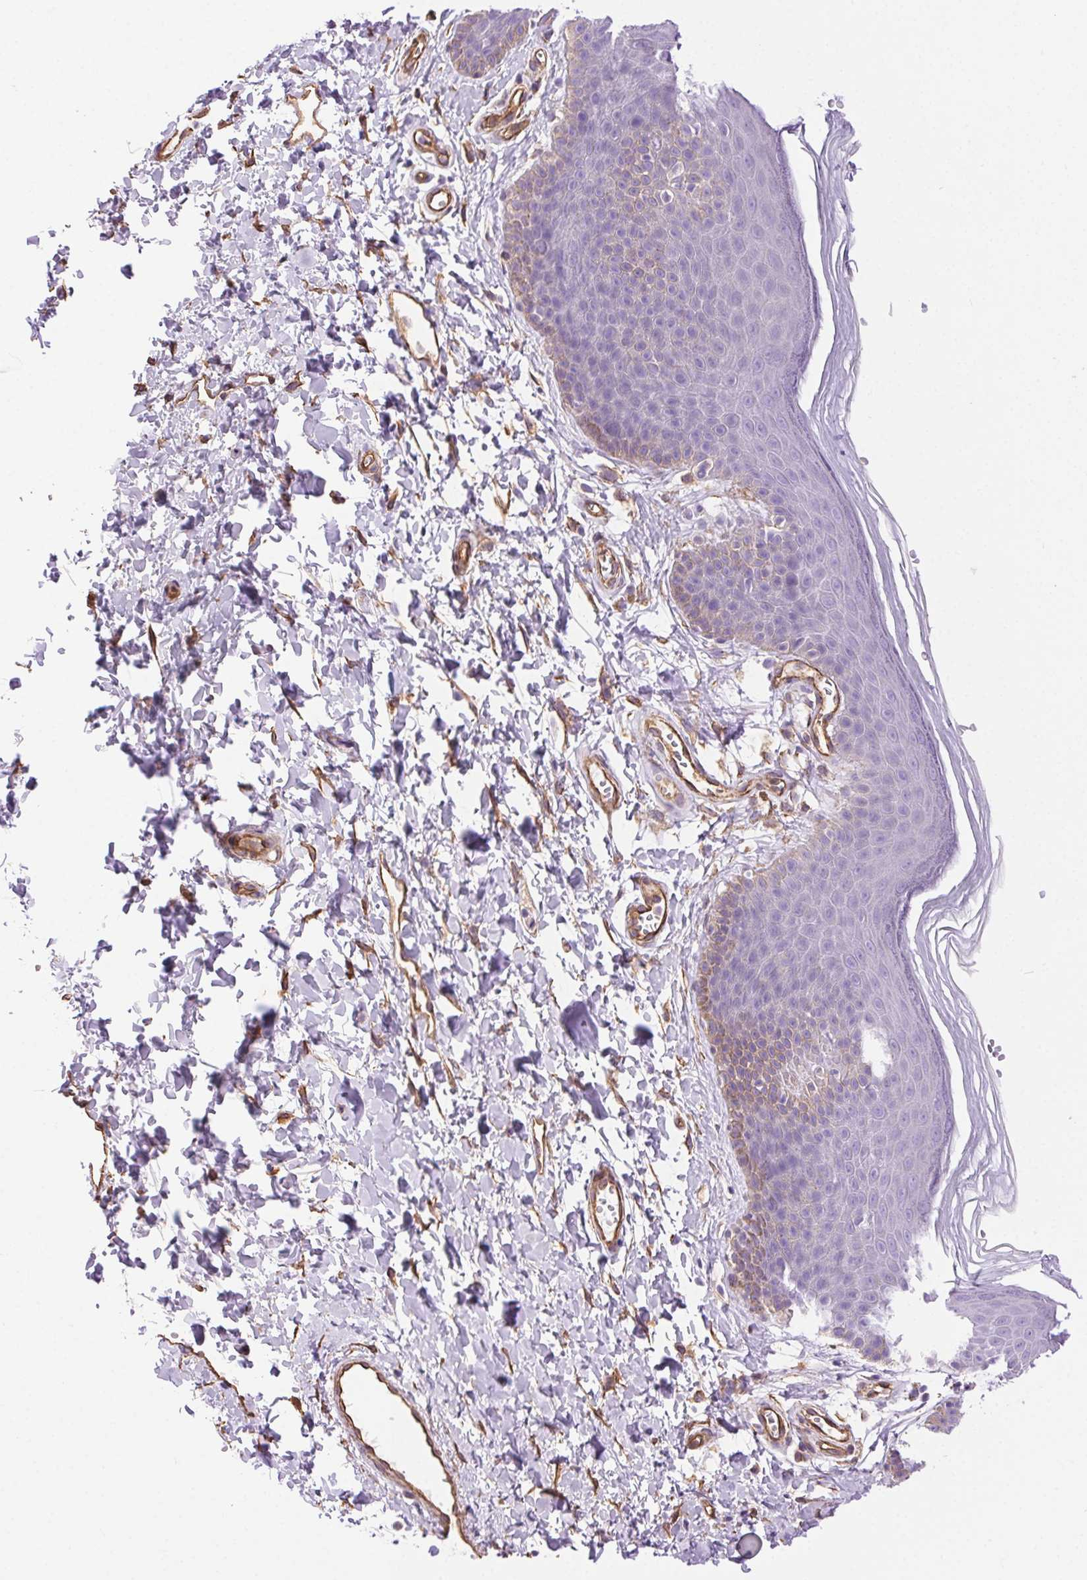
{"staining": {"intensity": "weak", "quantity": "<25%", "location": "cytoplasmic/membranous"}, "tissue": "skin", "cell_type": "Epidermal cells", "image_type": "normal", "snomed": [{"axis": "morphology", "description": "Normal tissue, NOS"}, {"axis": "topography", "description": "Anal"}], "caption": "Immunohistochemistry (IHC) micrograph of benign human skin stained for a protein (brown), which exhibits no staining in epidermal cells. Brightfield microscopy of IHC stained with DAB (3,3'-diaminobenzidine) (brown) and hematoxylin (blue), captured at high magnification.", "gene": "SHCBP1L", "patient": {"sex": "male", "age": 53}}